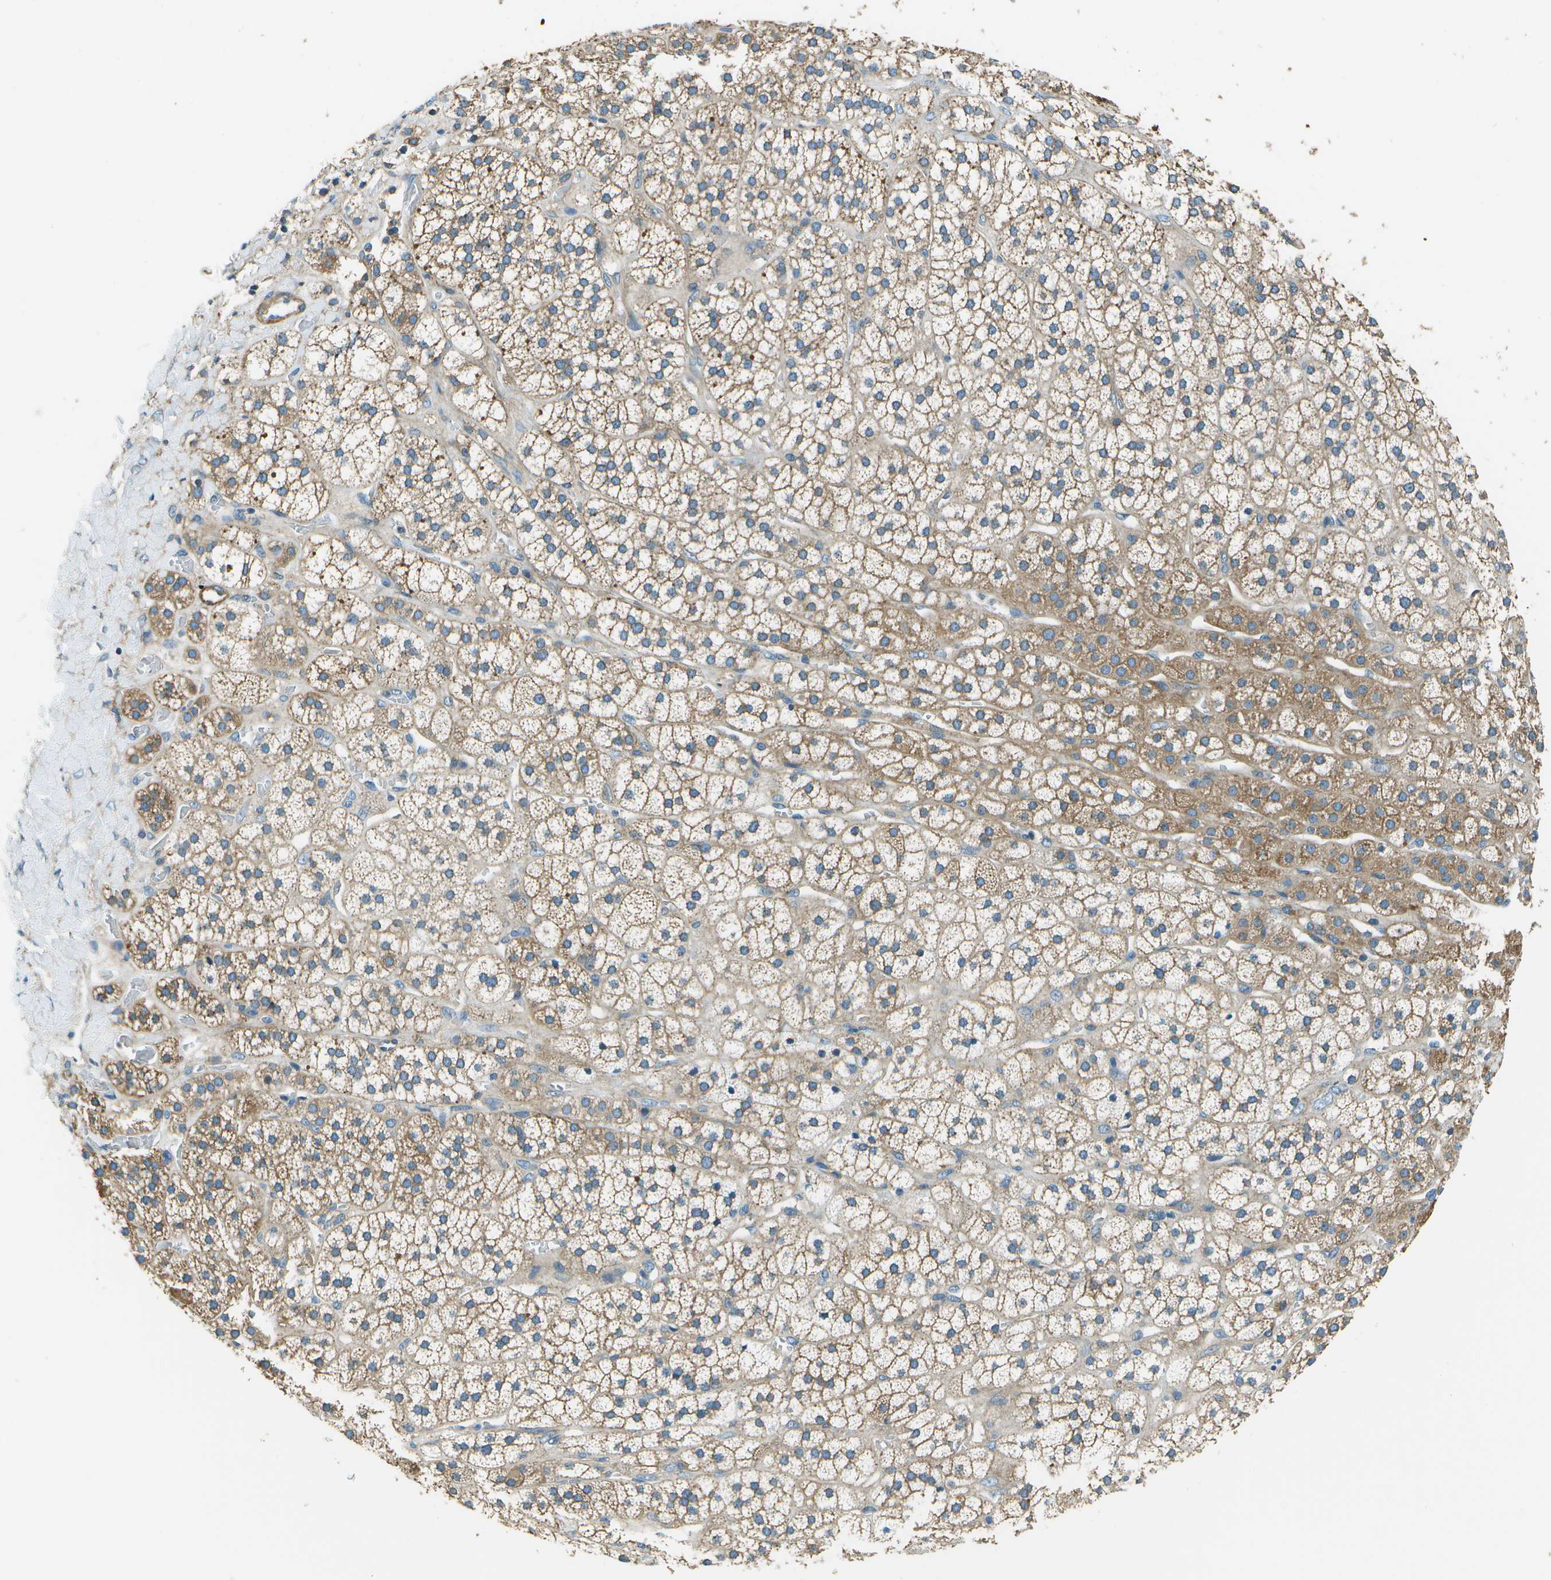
{"staining": {"intensity": "moderate", "quantity": ">75%", "location": "cytoplasmic/membranous"}, "tissue": "adrenal gland", "cell_type": "Glandular cells", "image_type": "normal", "snomed": [{"axis": "morphology", "description": "Normal tissue, NOS"}, {"axis": "topography", "description": "Adrenal gland"}], "caption": "Protein expression analysis of unremarkable adrenal gland exhibits moderate cytoplasmic/membranous staining in about >75% of glandular cells. (brown staining indicates protein expression, while blue staining denotes nuclei).", "gene": "TMEM51", "patient": {"sex": "male", "age": 56}}